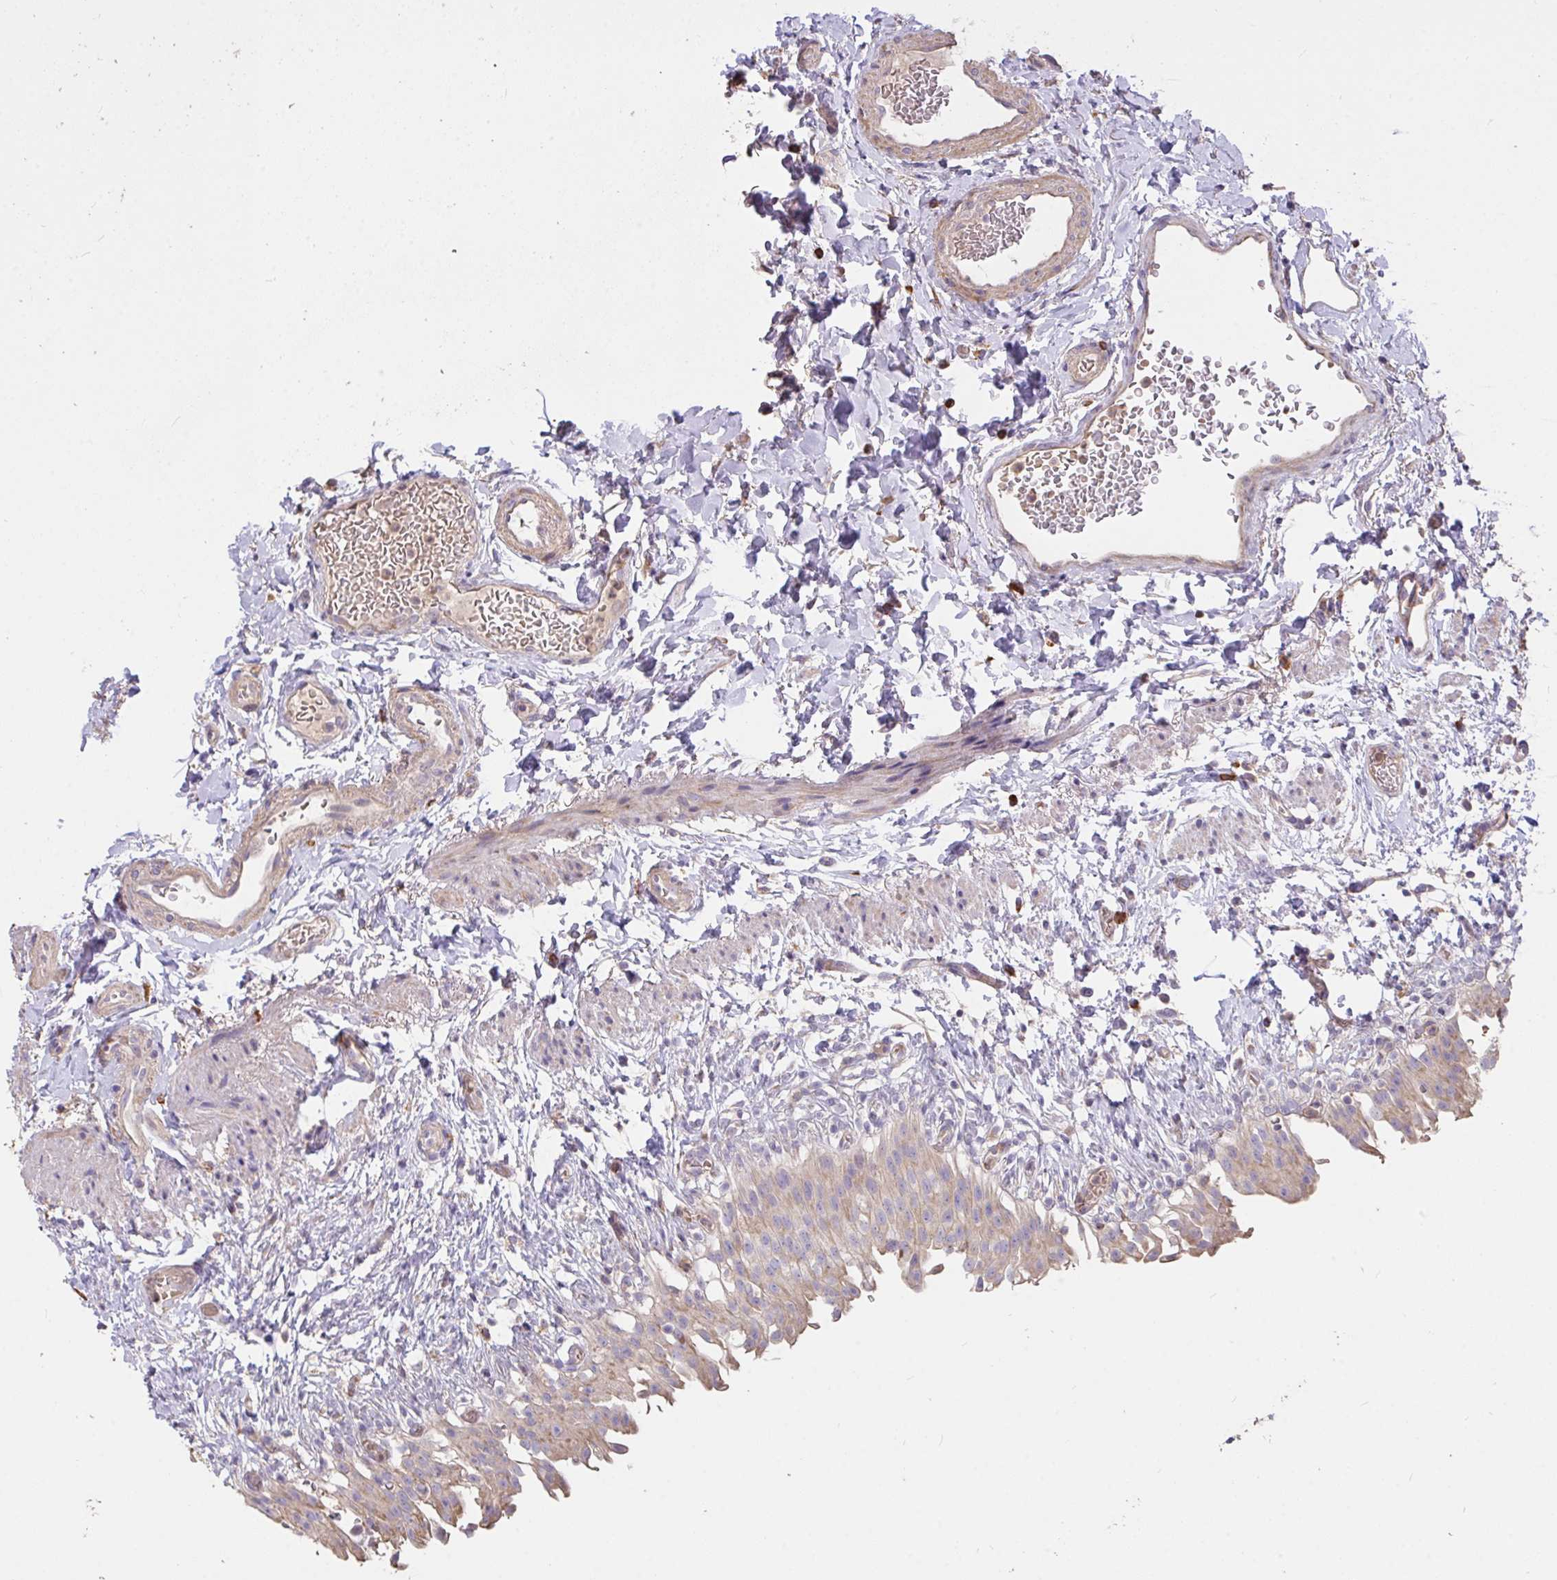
{"staining": {"intensity": "weak", "quantity": ">75%", "location": "cytoplasmic/membranous"}, "tissue": "urinary bladder", "cell_type": "Urothelial cells", "image_type": "normal", "snomed": [{"axis": "morphology", "description": "Normal tissue, NOS"}, {"axis": "topography", "description": "Urinary bladder"}, {"axis": "topography", "description": "Peripheral nerve tissue"}], "caption": "A high-resolution histopathology image shows immunohistochemistry staining of normal urinary bladder, which displays weak cytoplasmic/membranous positivity in about >75% of urothelial cells.", "gene": "FCER1A", "patient": {"sex": "female", "age": 60}}